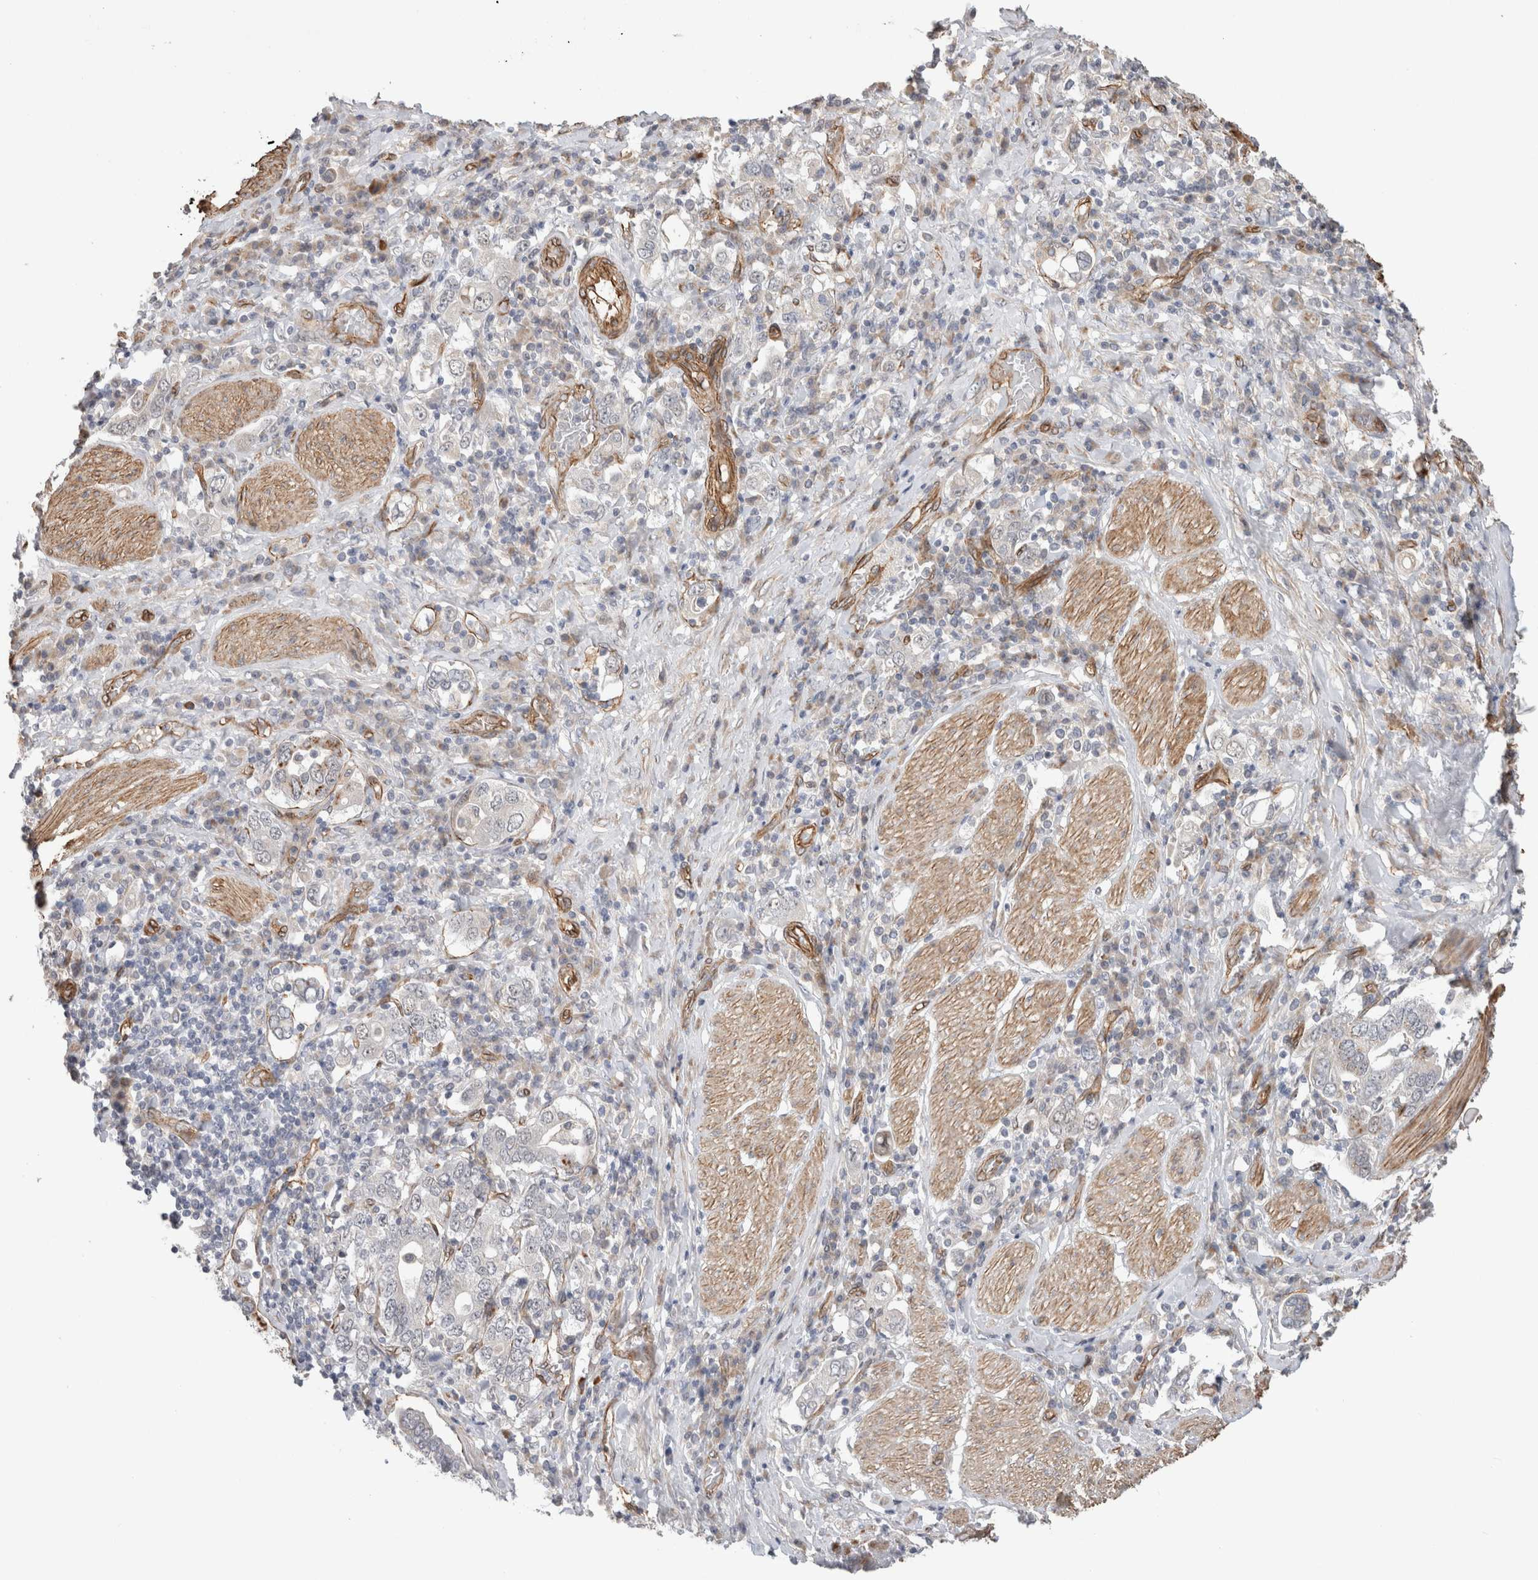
{"staining": {"intensity": "negative", "quantity": "none", "location": "none"}, "tissue": "stomach cancer", "cell_type": "Tumor cells", "image_type": "cancer", "snomed": [{"axis": "morphology", "description": "Adenocarcinoma, NOS"}, {"axis": "topography", "description": "Stomach, upper"}], "caption": "Tumor cells are negative for protein expression in human stomach cancer (adenocarcinoma). The staining was performed using DAB (3,3'-diaminobenzidine) to visualize the protein expression in brown, while the nuclei were stained in blue with hematoxylin (Magnification: 20x).", "gene": "CAAP1", "patient": {"sex": "male", "age": 62}}